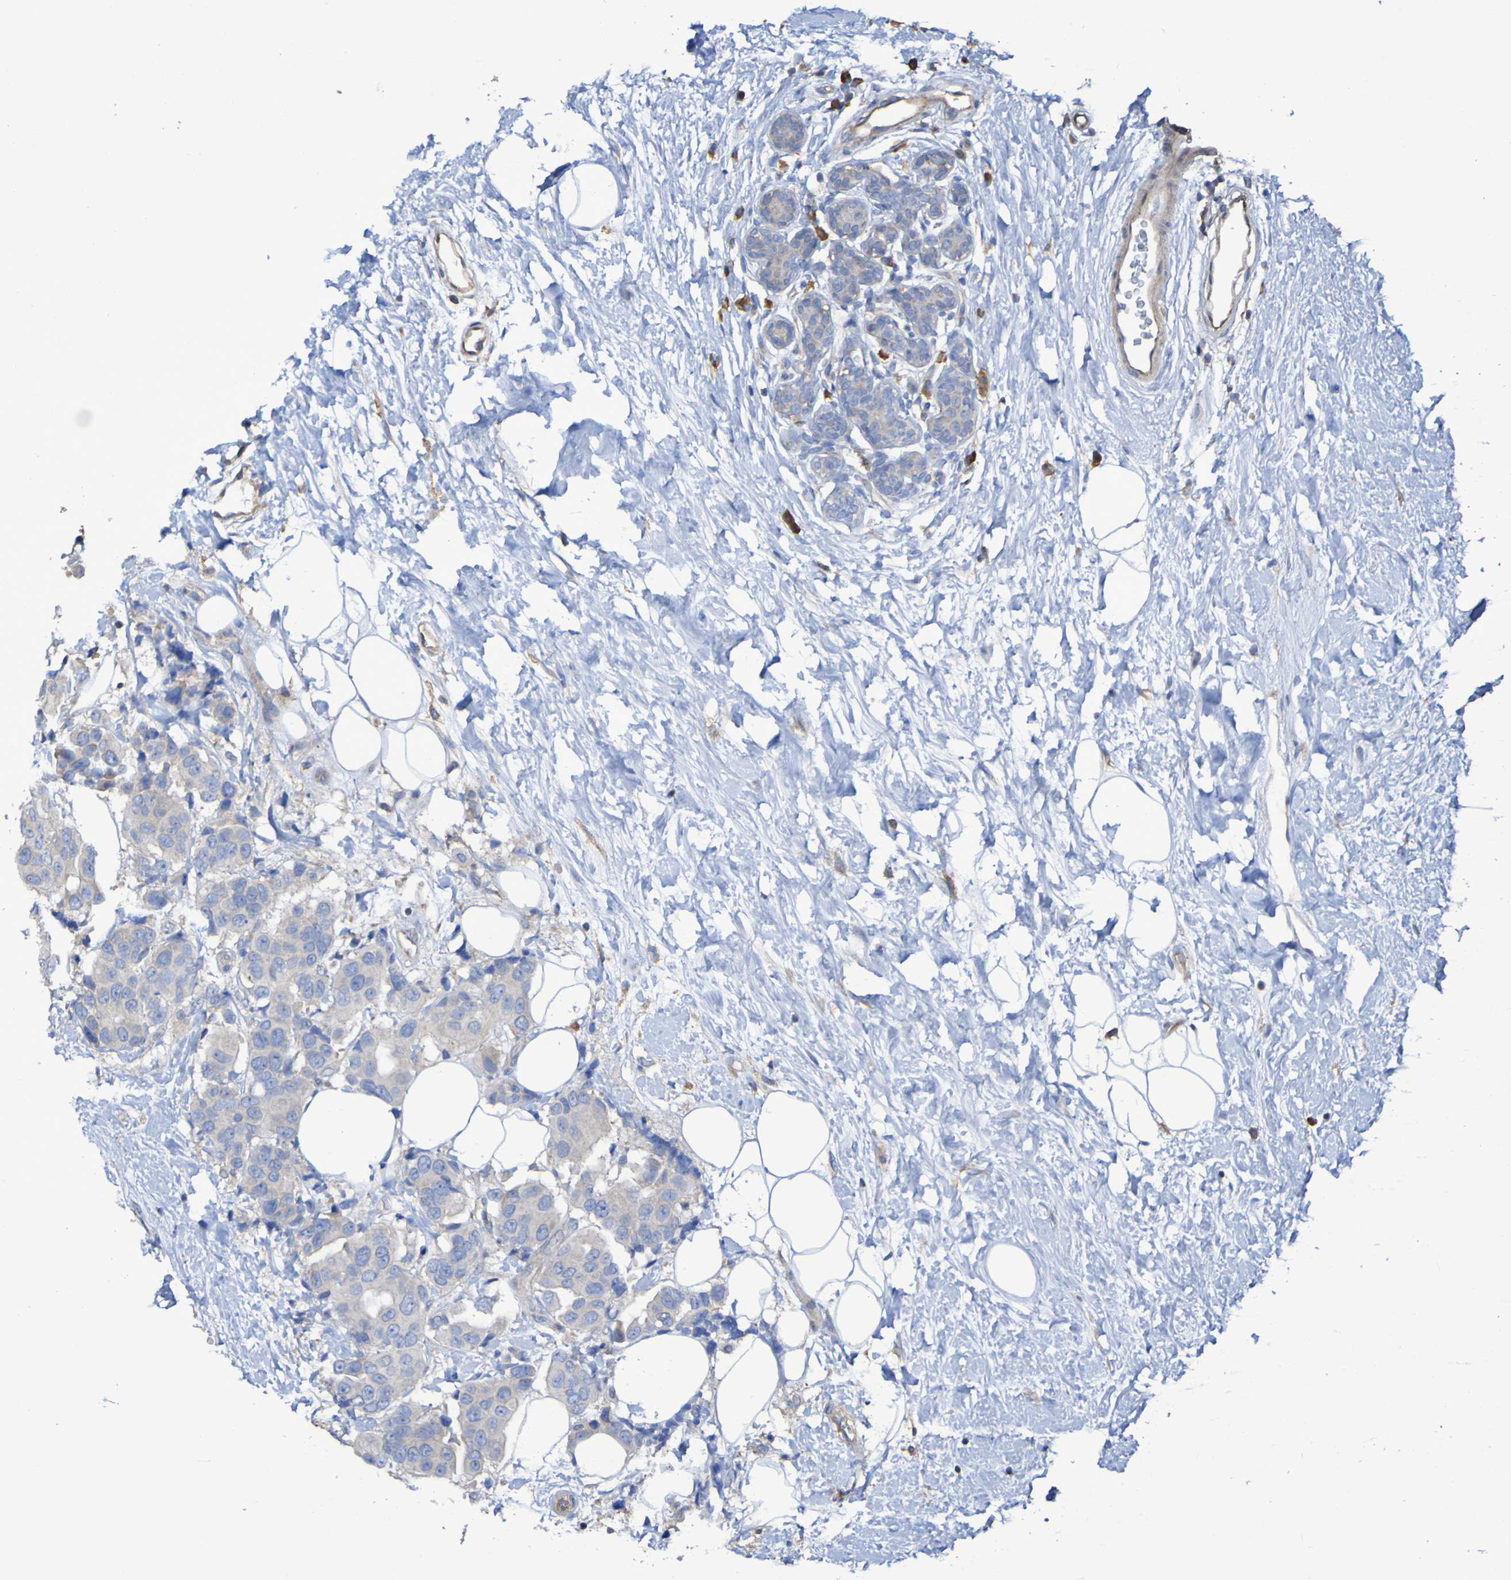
{"staining": {"intensity": "weak", "quantity": ">75%", "location": "cytoplasmic/membranous"}, "tissue": "breast cancer", "cell_type": "Tumor cells", "image_type": "cancer", "snomed": [{"axis": "morphology", "description": "Normal tissue, NOS"}, {"axis": "morphology", "description": "Duct carcinoma"}, {"axis": "topography", "description": "Breast"}], "caption": "About >75% of tumor cells in human breast infiltrating ductal carcinoma exhibit weak cytoplasmic/membranous protein positivity as visualized by brown immunohistochemical staining.", "gene": "SYNJ1", "patient": {"sex": "female", "age": 39}}